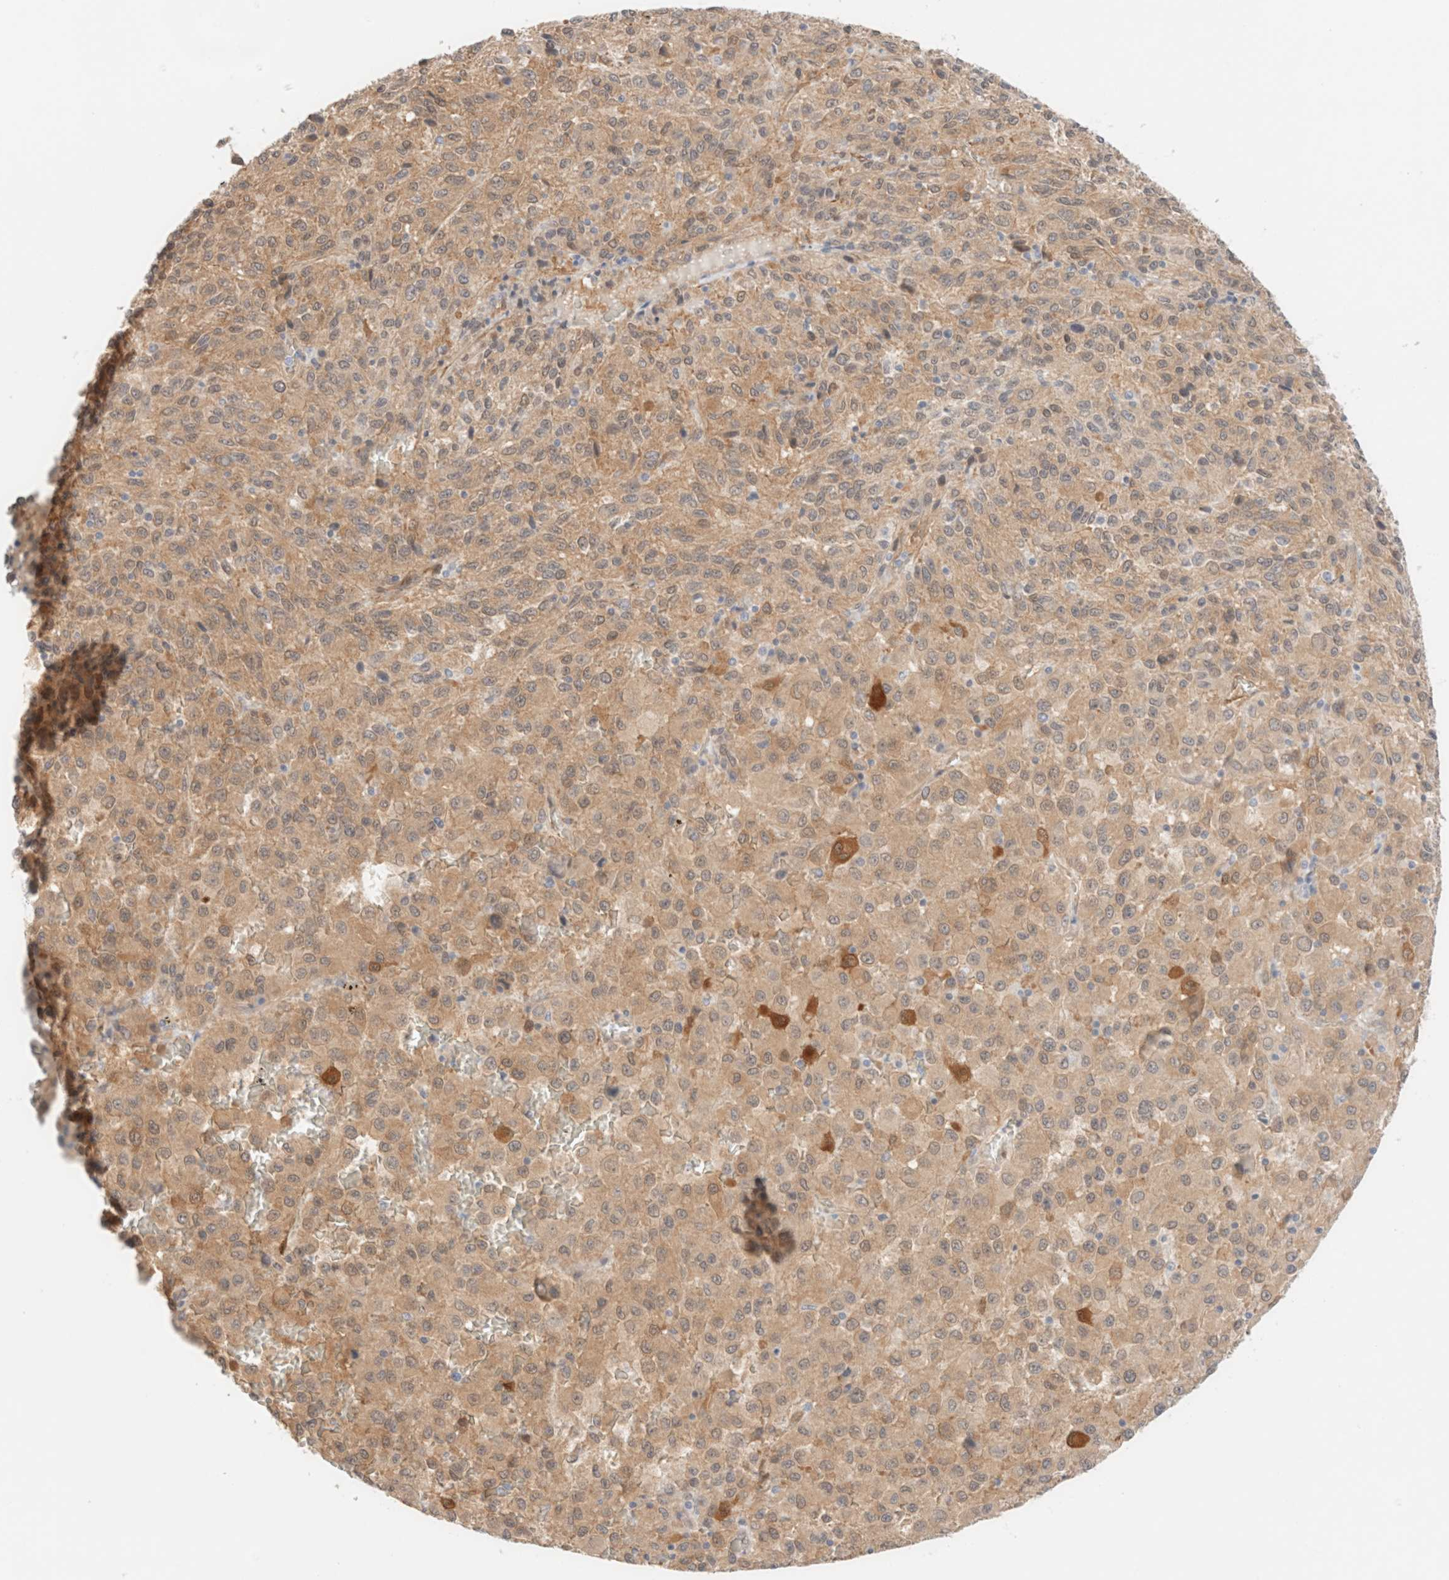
{"staining": {"intensity": "weak", "quantity": ">75%", "location": "cytoplasmic/membranous"}, "tissue": "melanoma", "cell_type": "Tumor cells", "image_type": "cancer", "snomed": [{"axis": "morphology", "description": "Malignant melanoma, Metastatic site"}, {"axis": "topography", "description": "Lung"}], "caption": "Immunohistochemistry of melanoma displays low levels of weak cytoplasmic/membranous staining in approximately >75% of tumor cells. Immunohistochemistry (ihc) stains the protein of interest in brown and the nuclei are stained blue.", "gene": "LMCD1", "patient": {"sex": "male", "age": 64}}